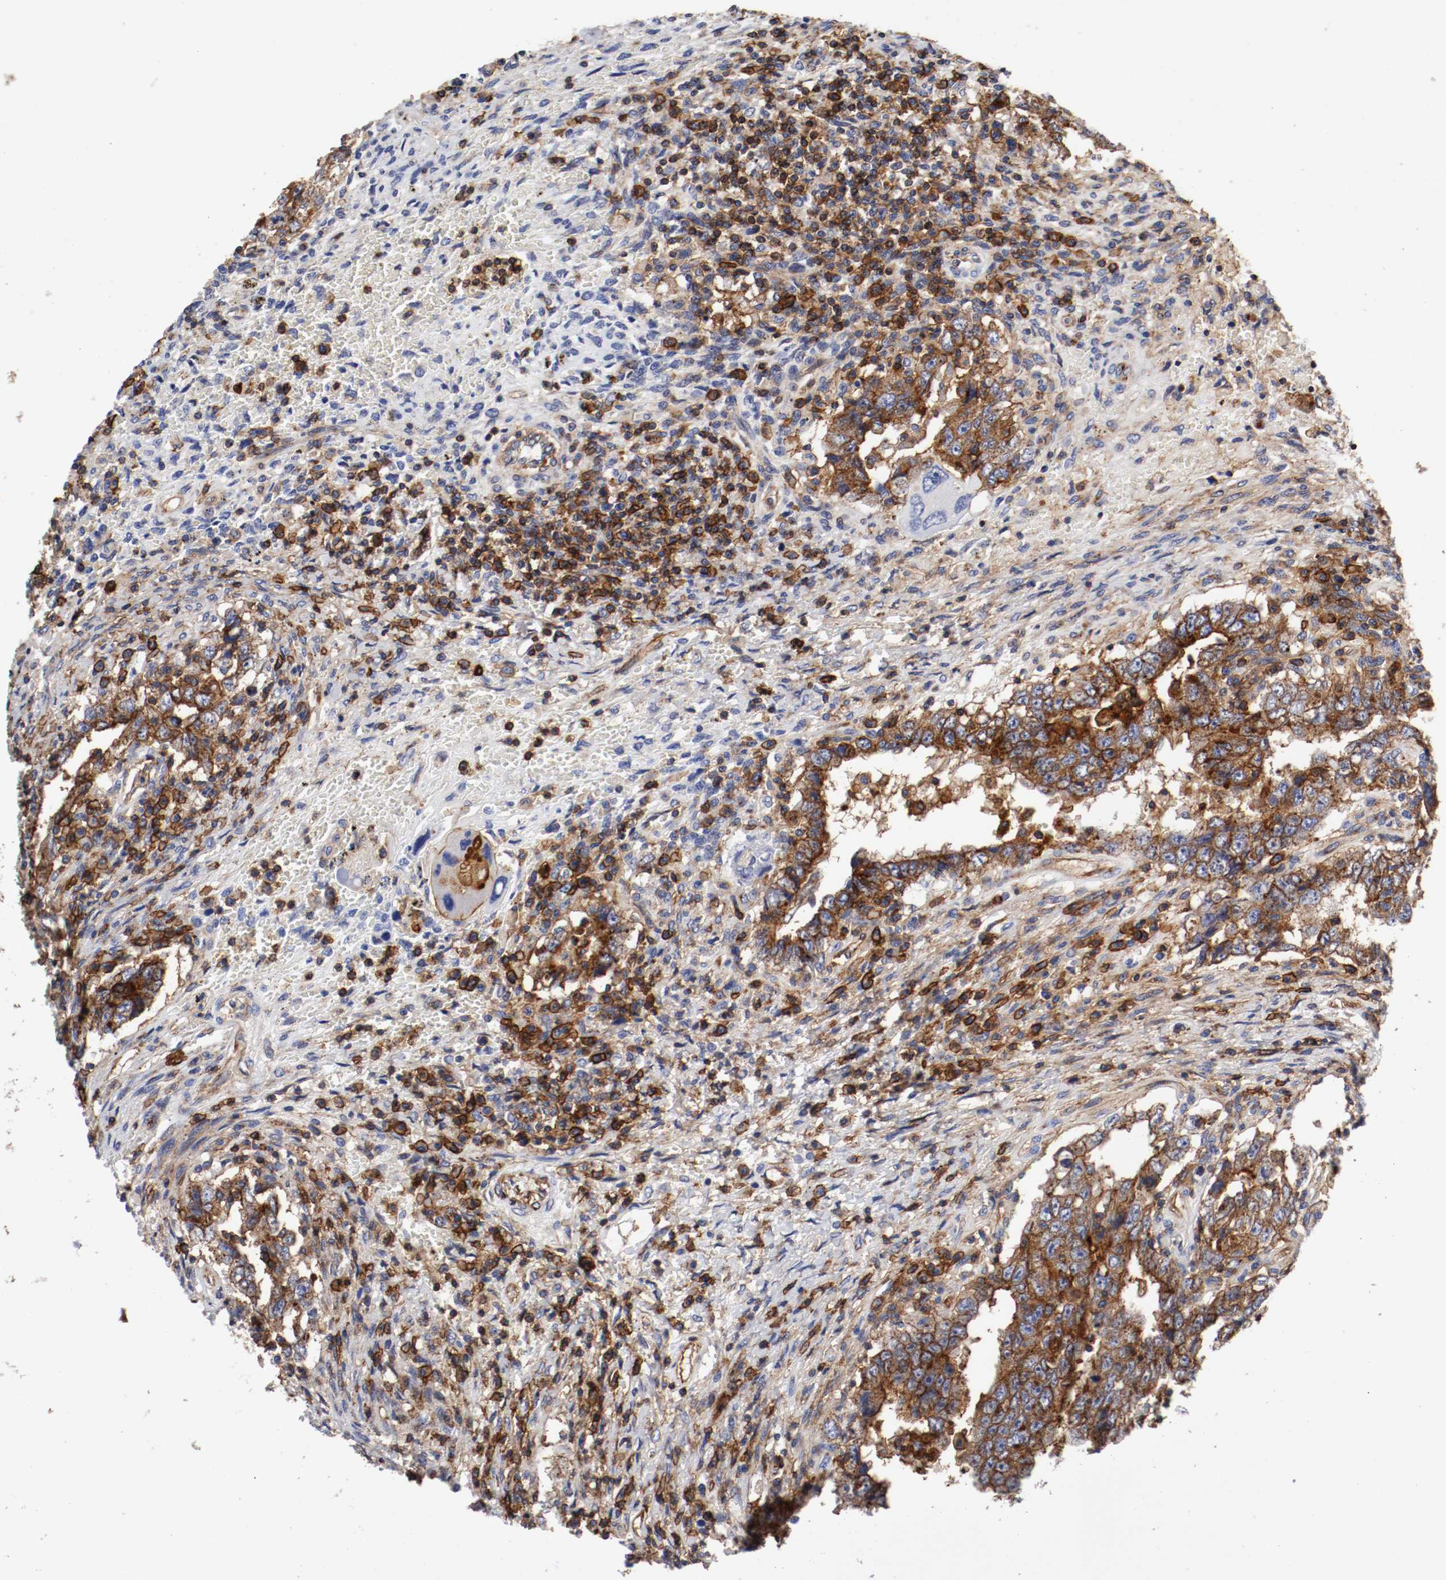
{"staining": {"intensity": "strong", "quantity": ">75%", "location": "cytoplasmic/membranous"}, "tissue": "testis cancer", "cell_type": "Tumor cells", "image_type": "cancer", "snomed": [{"axis": "morphology", "description": "Carcinoma, Embryonal, NOS"}, {"axis": "topography", "description": "Testis"}], "caption": "Testis cancer (embryonal carcinoma) tissue reveals strong cytoplasmic/membranous staining in approximately >75% of tumor cells", "gene": "IFITM1", "patient": {"sex": "male", "age": 26}}